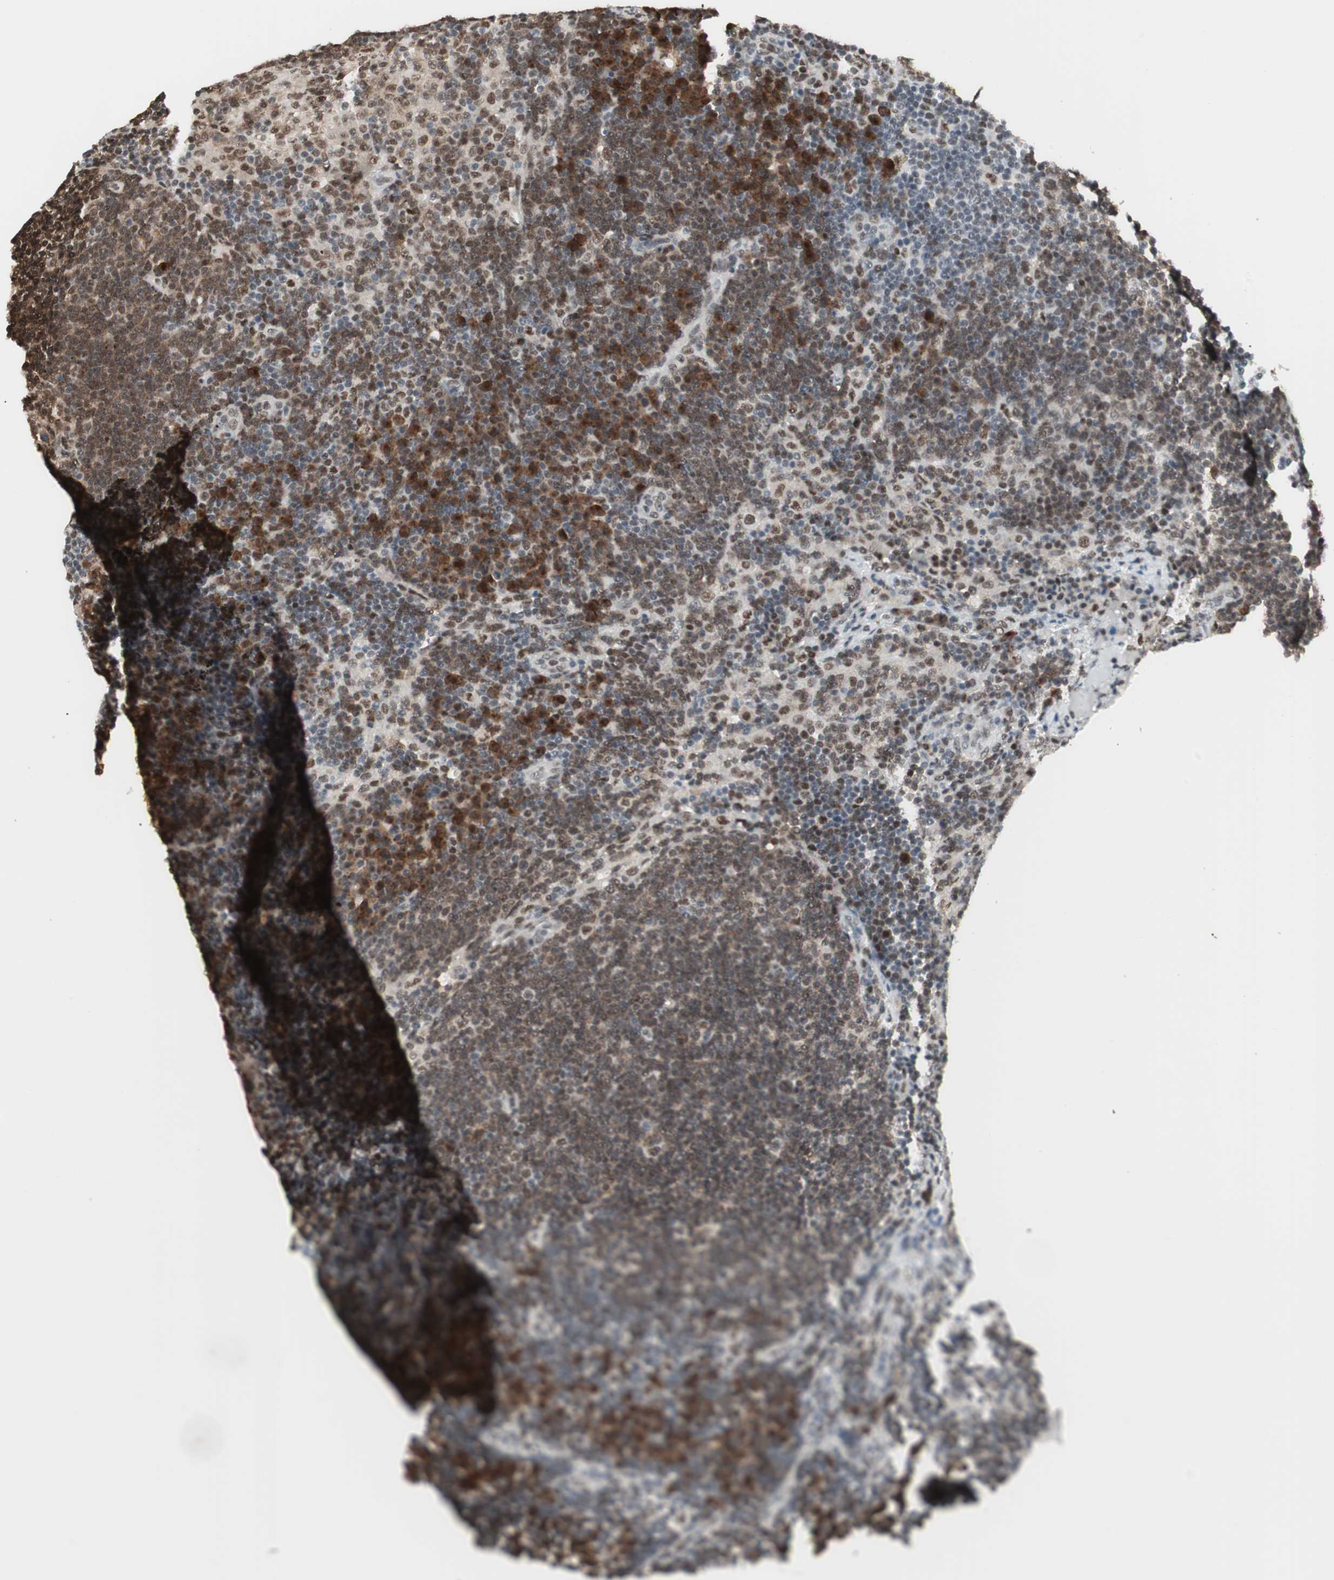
{"staining": {"intensity": "strong", "quantity": ">75%", "location": "nuclear"}, "tissue": "lymph node", "cell_type": "Germinal center cells", "image_type": "normal", "snomed": [{"axis": "morphology", "description": "Normal tissue, NOS"}, {"axis": "morphology", "description": "Squamous cell carcinoma, metastatic, NOS"}, {"axis": "topography", "description": "Lymph node"}], "caption": "A micrograph showing strong nuclear staining in approximately >75% of germinal center cells in normal lymph node, as visualized by brown immunohistochemical staining.", "gene": "SMARCE1", "patient": {"sex": "female", "age": 53}}